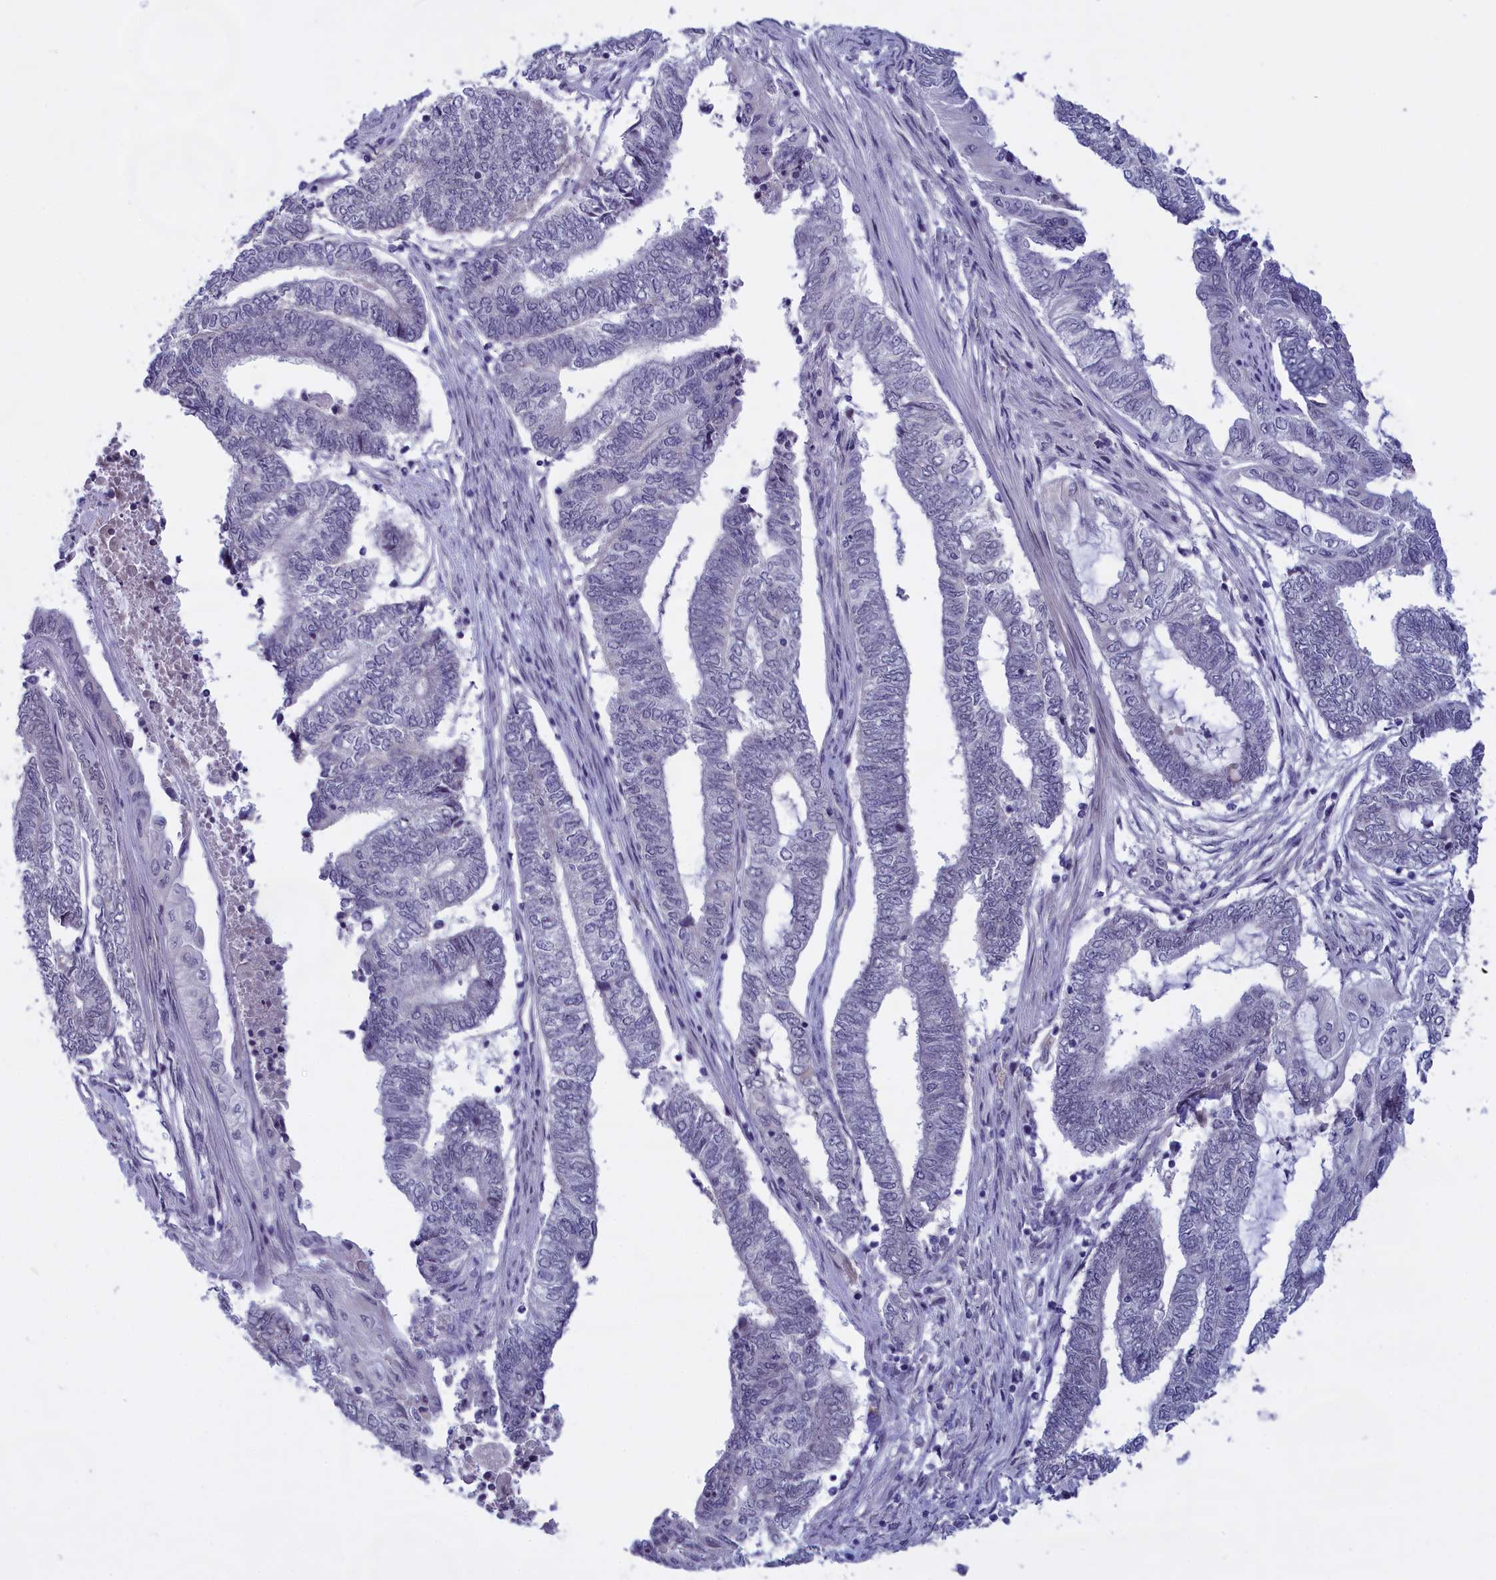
{"staining": {"intensity": "negative", "quantity": "none", "location": "none"}, "tissue": "endometrial cancer", "cell_type": "Tumor cells", "image_type": "cancer", "snomed": [{"axis": "morphology", "description": "Adenocarcinoma, NOS"}, {"axis": "topography", "description": "Uterus"}, {"axis": "topography", "description": "Endometrium"}], "caption": "The micrograph reveals no significant expression in tumor cells of adenocarcinoma (endometrial).", "gene": "IGFALS", "patient": {"sex": "female", "age": 70}}